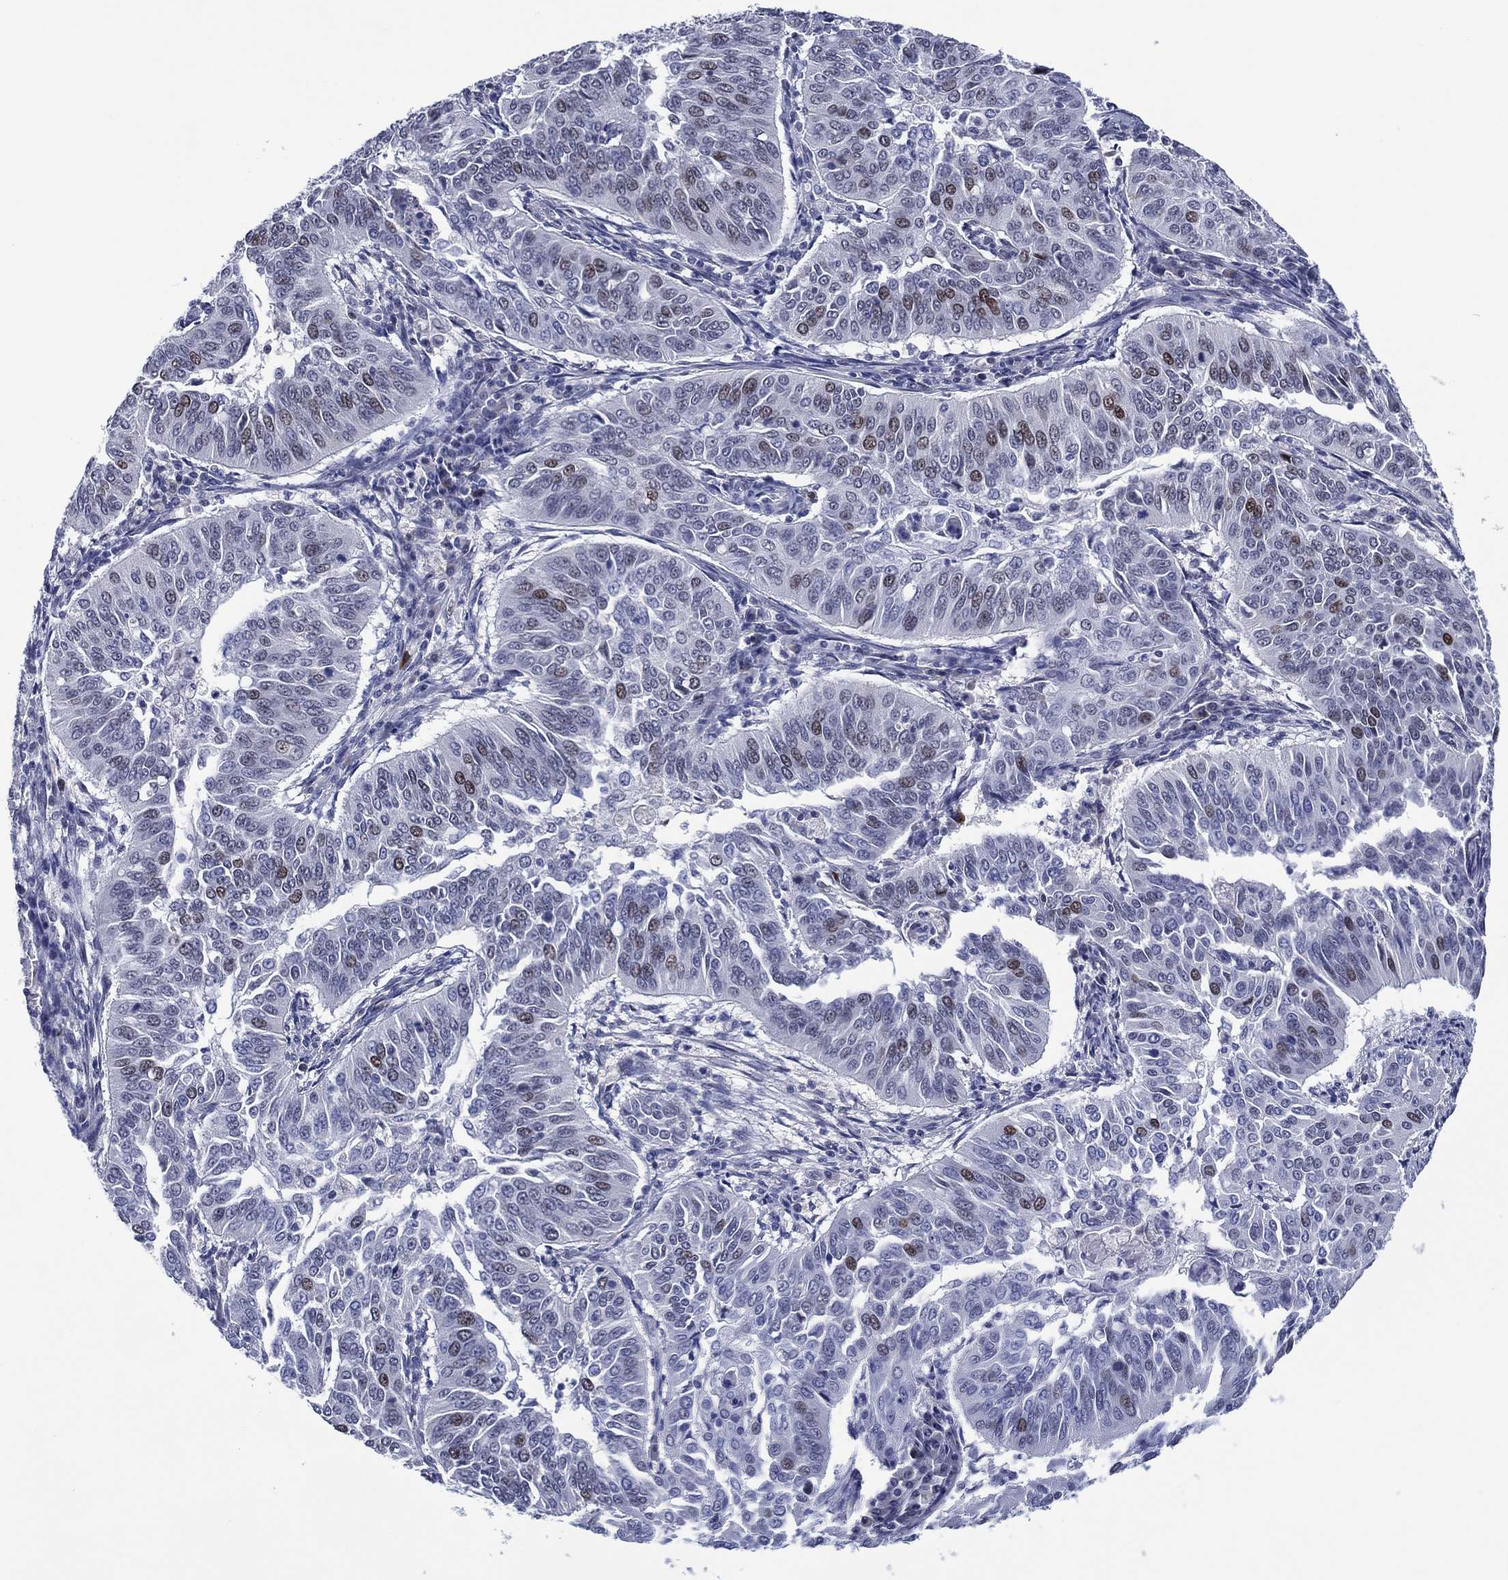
{"staining": {"intensity": "moderate", "quantity": "<25%", "location": "nuclear"}, "tissue": "cervical cancer", "cell_type": "Tumor cells", "image_type": "cancer", "snomed": [{"axis": "morphology", "description": "Normal tissue, NOS"}, {"axis": "morphology", "description": "Squamous cell carcinoma, NOS"}, {"axis": "topography", "description": "Cervix"}], "caption": "Moderate nuclear positivity for a protein is present in about <25% of tumor cells of squamous cell carcinoma (cervical) using immunohistochemistry (IHC).", "gene": "GATA6", "patient": {"sex": "female", "age": 39}}